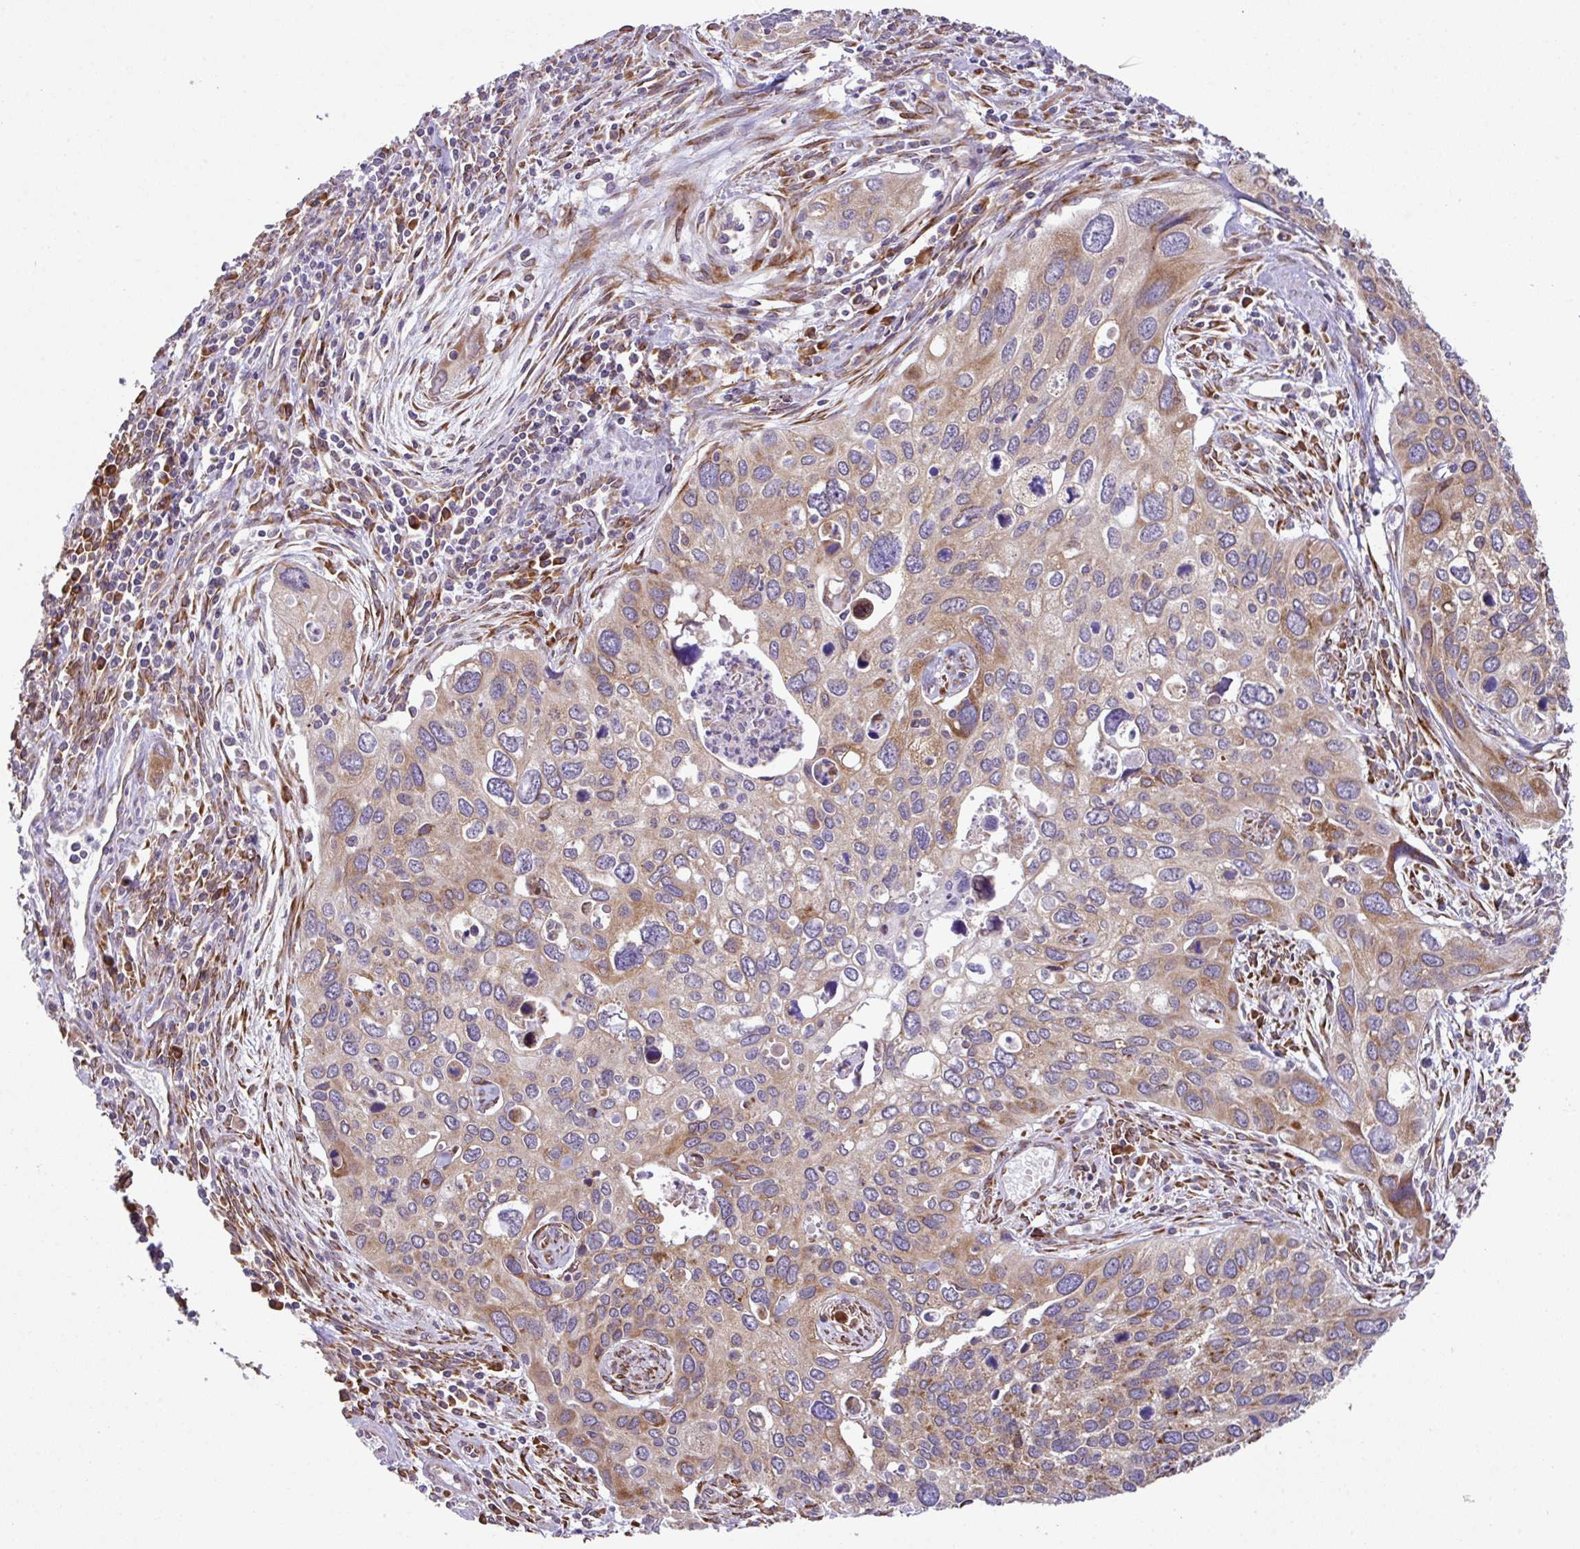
{"staining": {"intensity": "moderate", "quantity": "25%-75%", "location": "cytoplasmic/membranous"}, "tissue": "cervical cancer", "cell_type": "Tumor cells", "image_type": "cancer", "snomed": [{"axis": "morphology", "description": "Squamous cell carcinoma, NOS"}, {"axis": "topography", "description": "Cervix"}], "caption": "IHC of human cervical cancer exhibits medium levels of moderate cytoplasmic/membranous positivity in approximately 25%-75% of tumor cells.", "gene": "SLC39A7", "patient": {"sex": "female", "age": 55}}